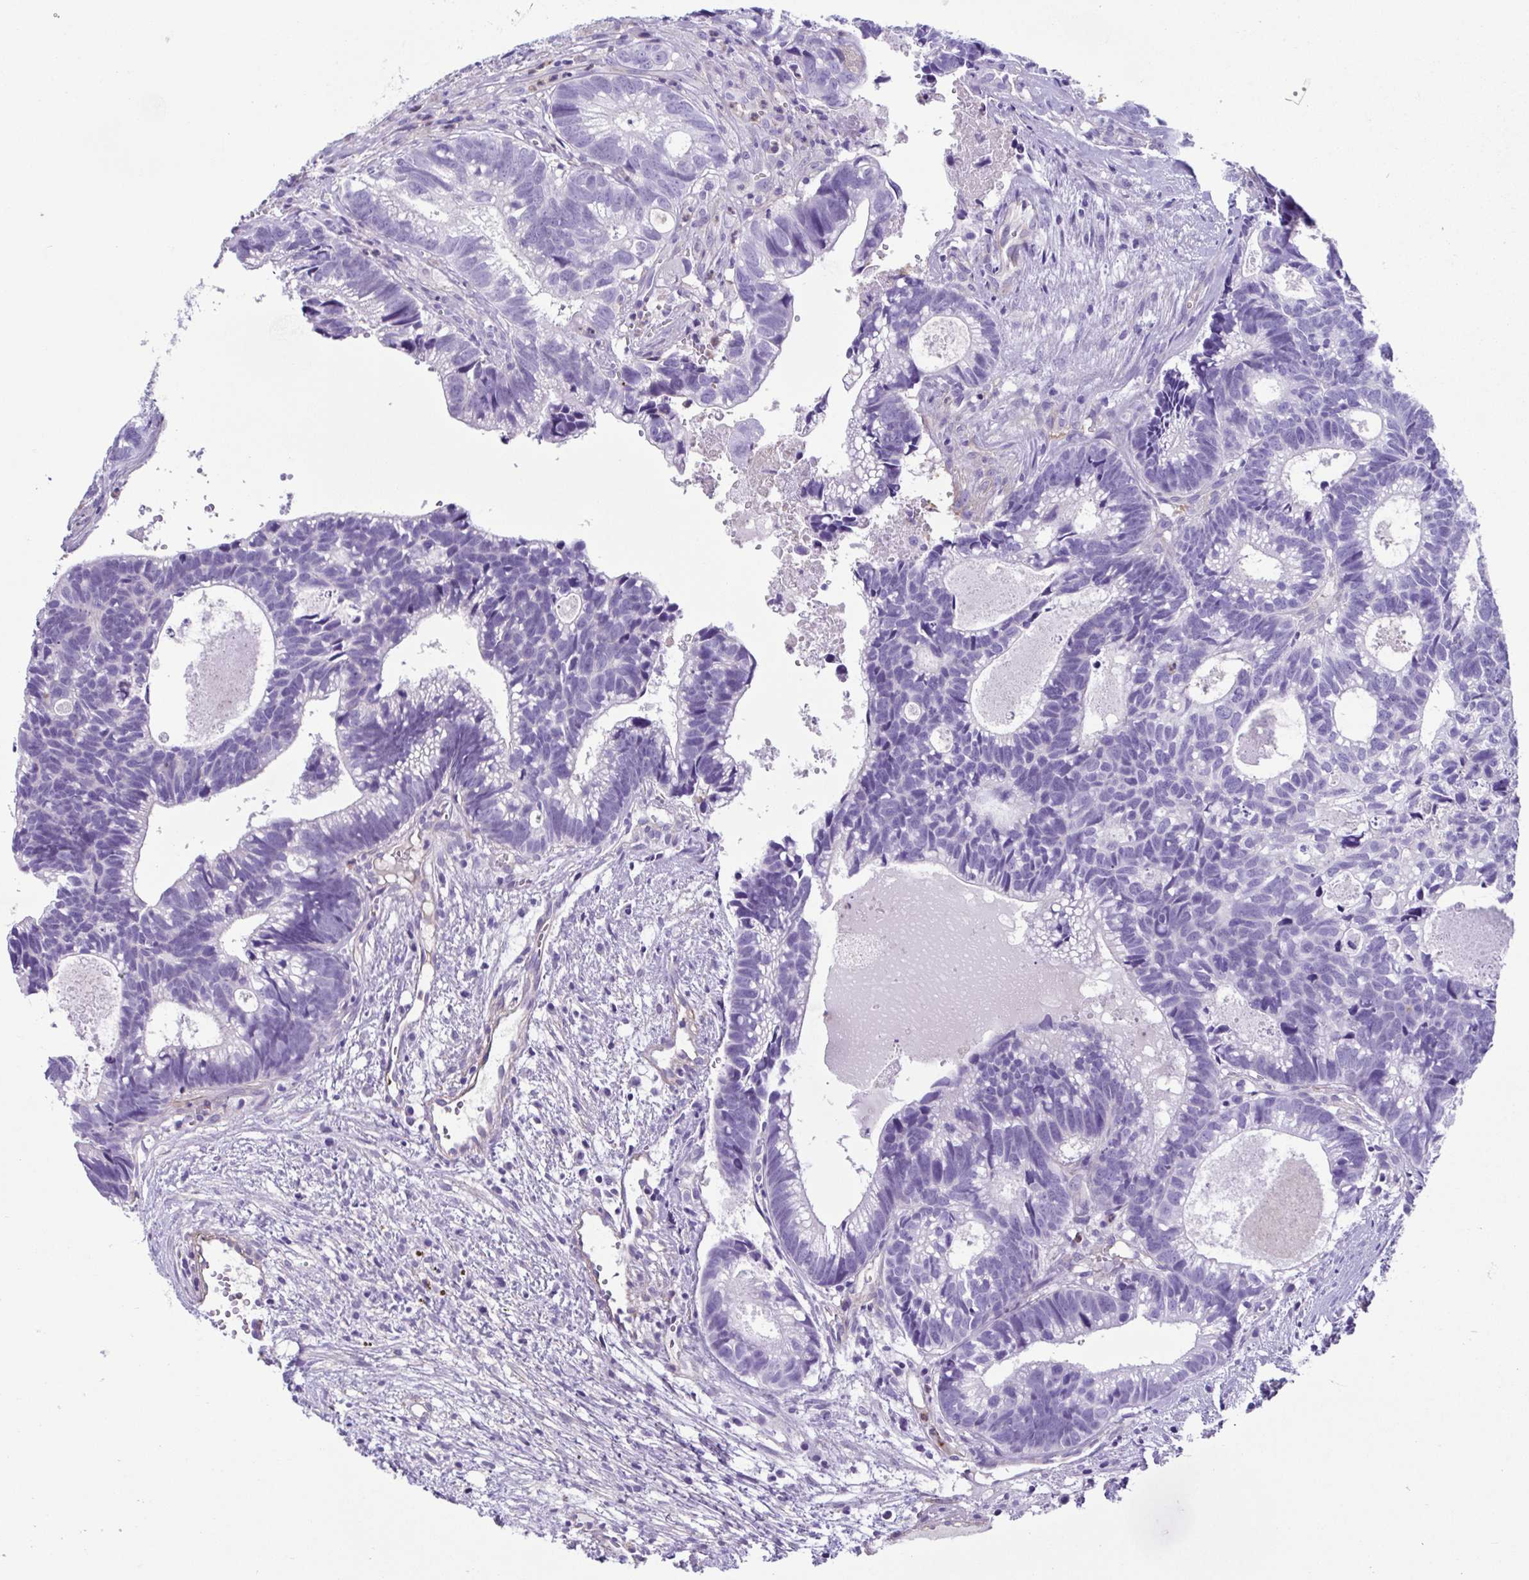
{"staining": {"intensity": "negative", "quantity": "none", "location": "none"}, "tissue": "head and neck cancer", "cell_type": "Tumor cells", "image_type": "cancer", "snomed": [{"axis": "morphology", "description": "Adenocarcinoma, NOS"}, {"axis": "topography", "description": "Head-Neck"}], "caption": "Tumor cells are negative for brown protein staining in adenocarcinoma (head and neck).", "gene": "CYP11B1", "patient": {"sex": "male", "age": 62}}